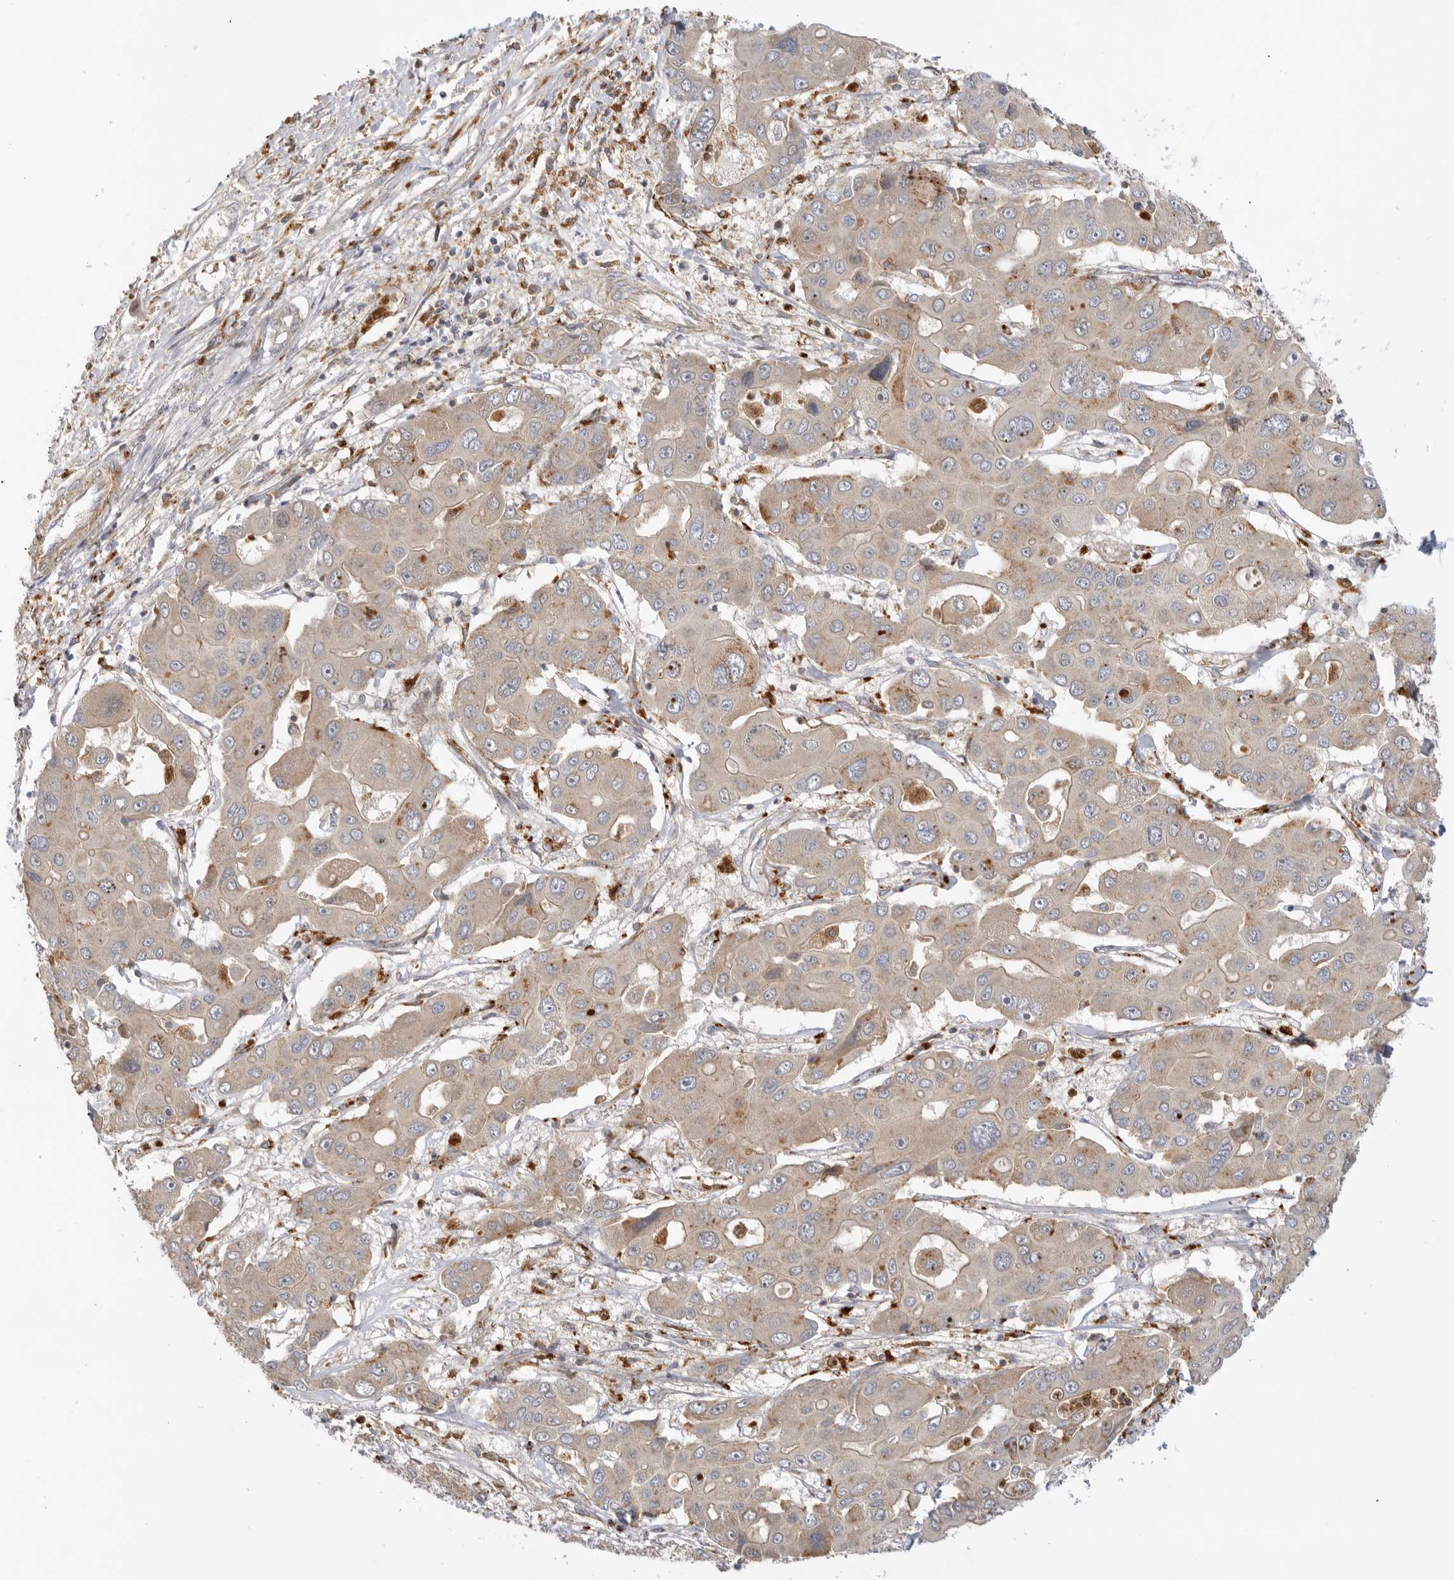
{"staining": {"intensity": "weak", "quantity": "<25%", "location": "cytoplasmic/membranous"}, "tissue": "liver cancer", "cell_type": "Tumor cells", "image_type": "cancer", "snomed": [{"axis": "morphology", "description": "Cholangiocarcinoma"}, {"axis": "topography", "description": "Liver"}], "caption": "A high-resolution micrograph shows immunohistochemistry staining of liver cancer, which reveals no significant positivity in tumor cells.", "gene": "GNE", "patient": {"sex": "male", "age": 67}}